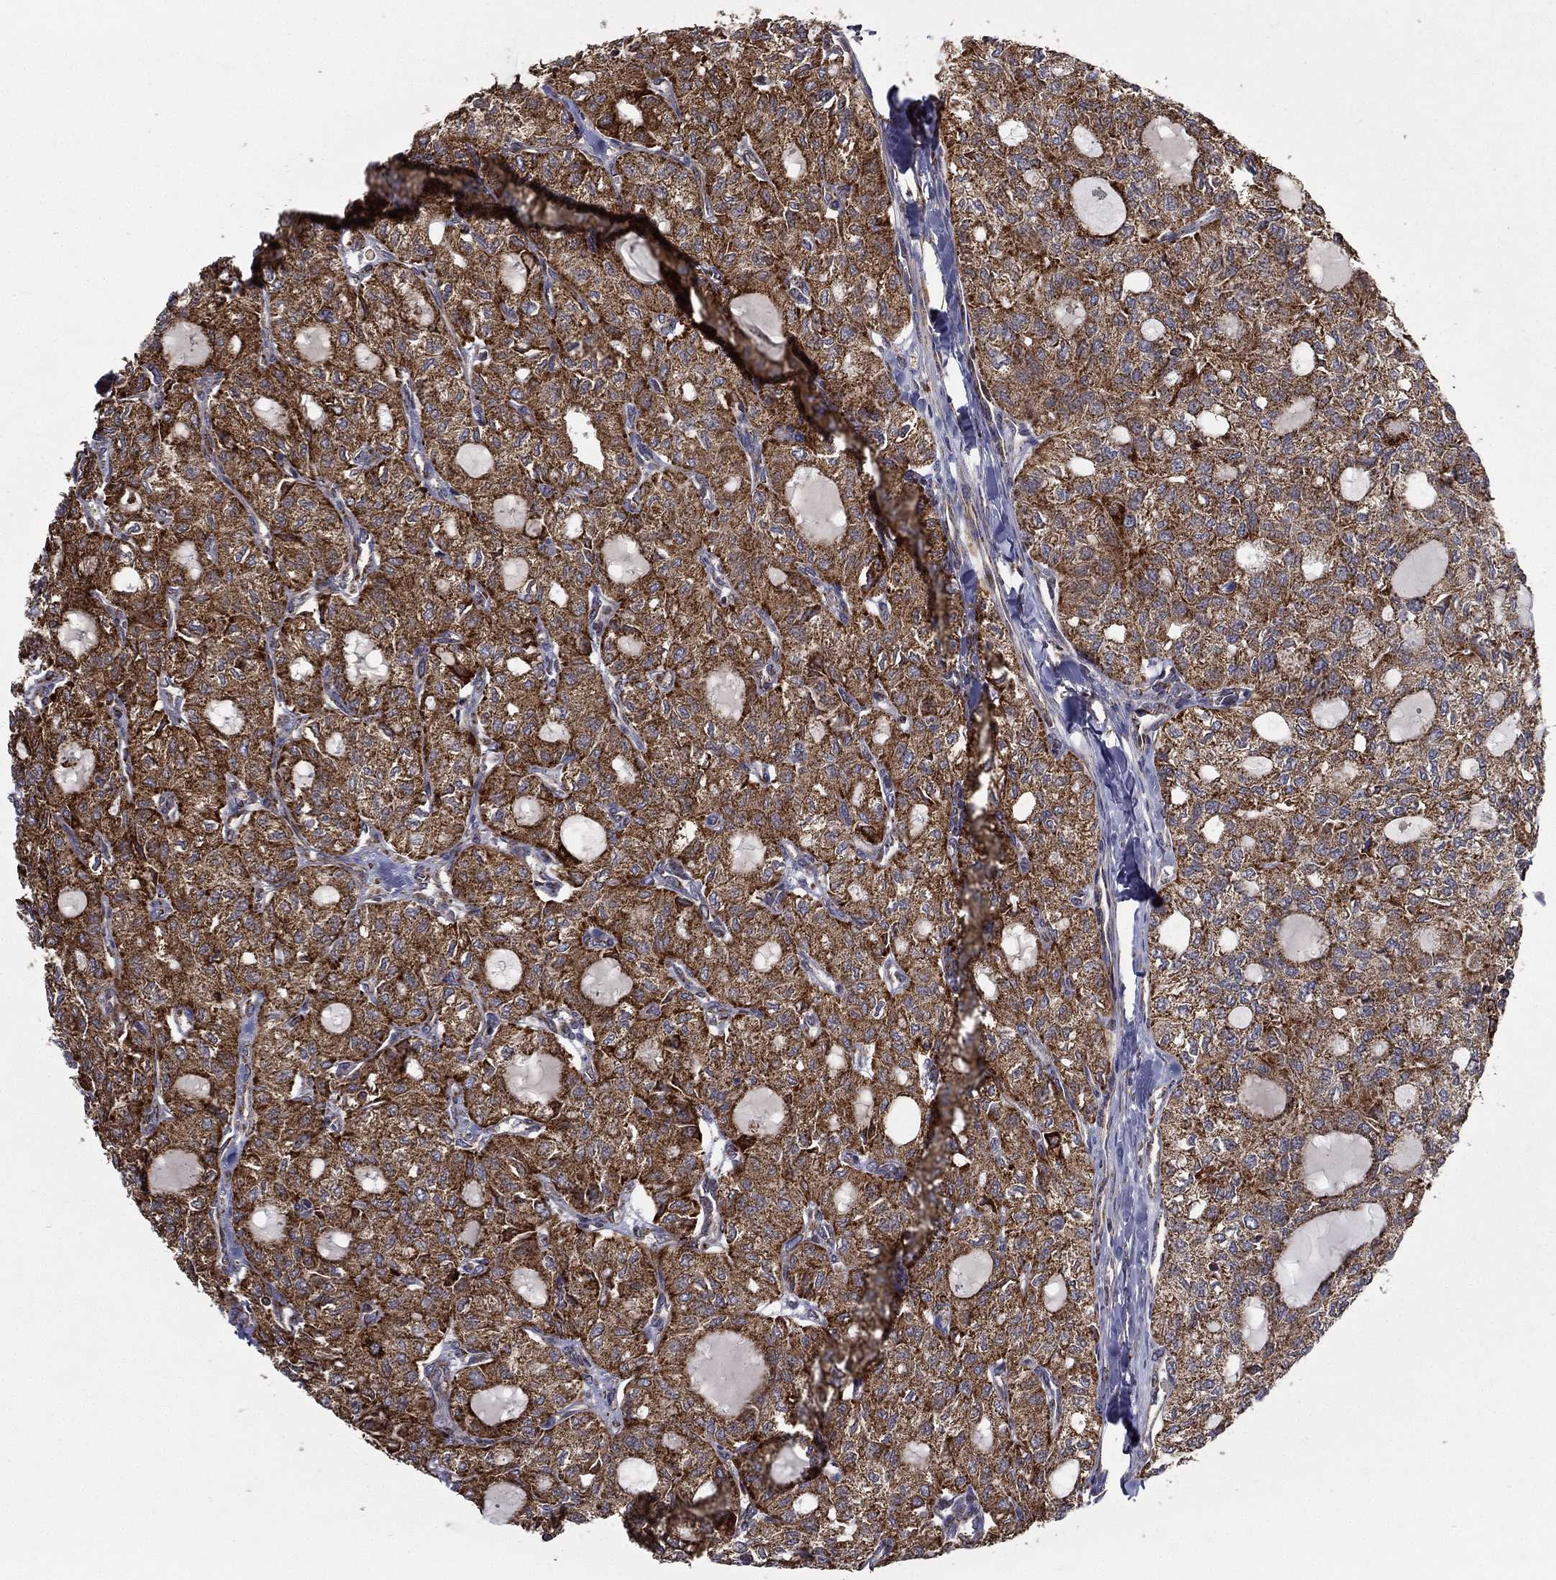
{"staining": {"intensity": "strong", "quantity": ">75%", "location": "cytoplasmic/membranous"}, "tissue": "thyroid cancer", "cell_type": "Tumor cells", "image_type": "cancer", "snomed": [{"axis": "morphology", "description": "Follicular adenoma carcinoma, NOS"}, {"axis": "topography", "description": "Thyroid gland"}], "caption": "Protein staining exhibits strong cytoplasmic/membranous staining in about >75% of tumor cells in thyroid cancer.", "gene": "MT-CYB", "patient": {"sex": "male", "age": 75}}